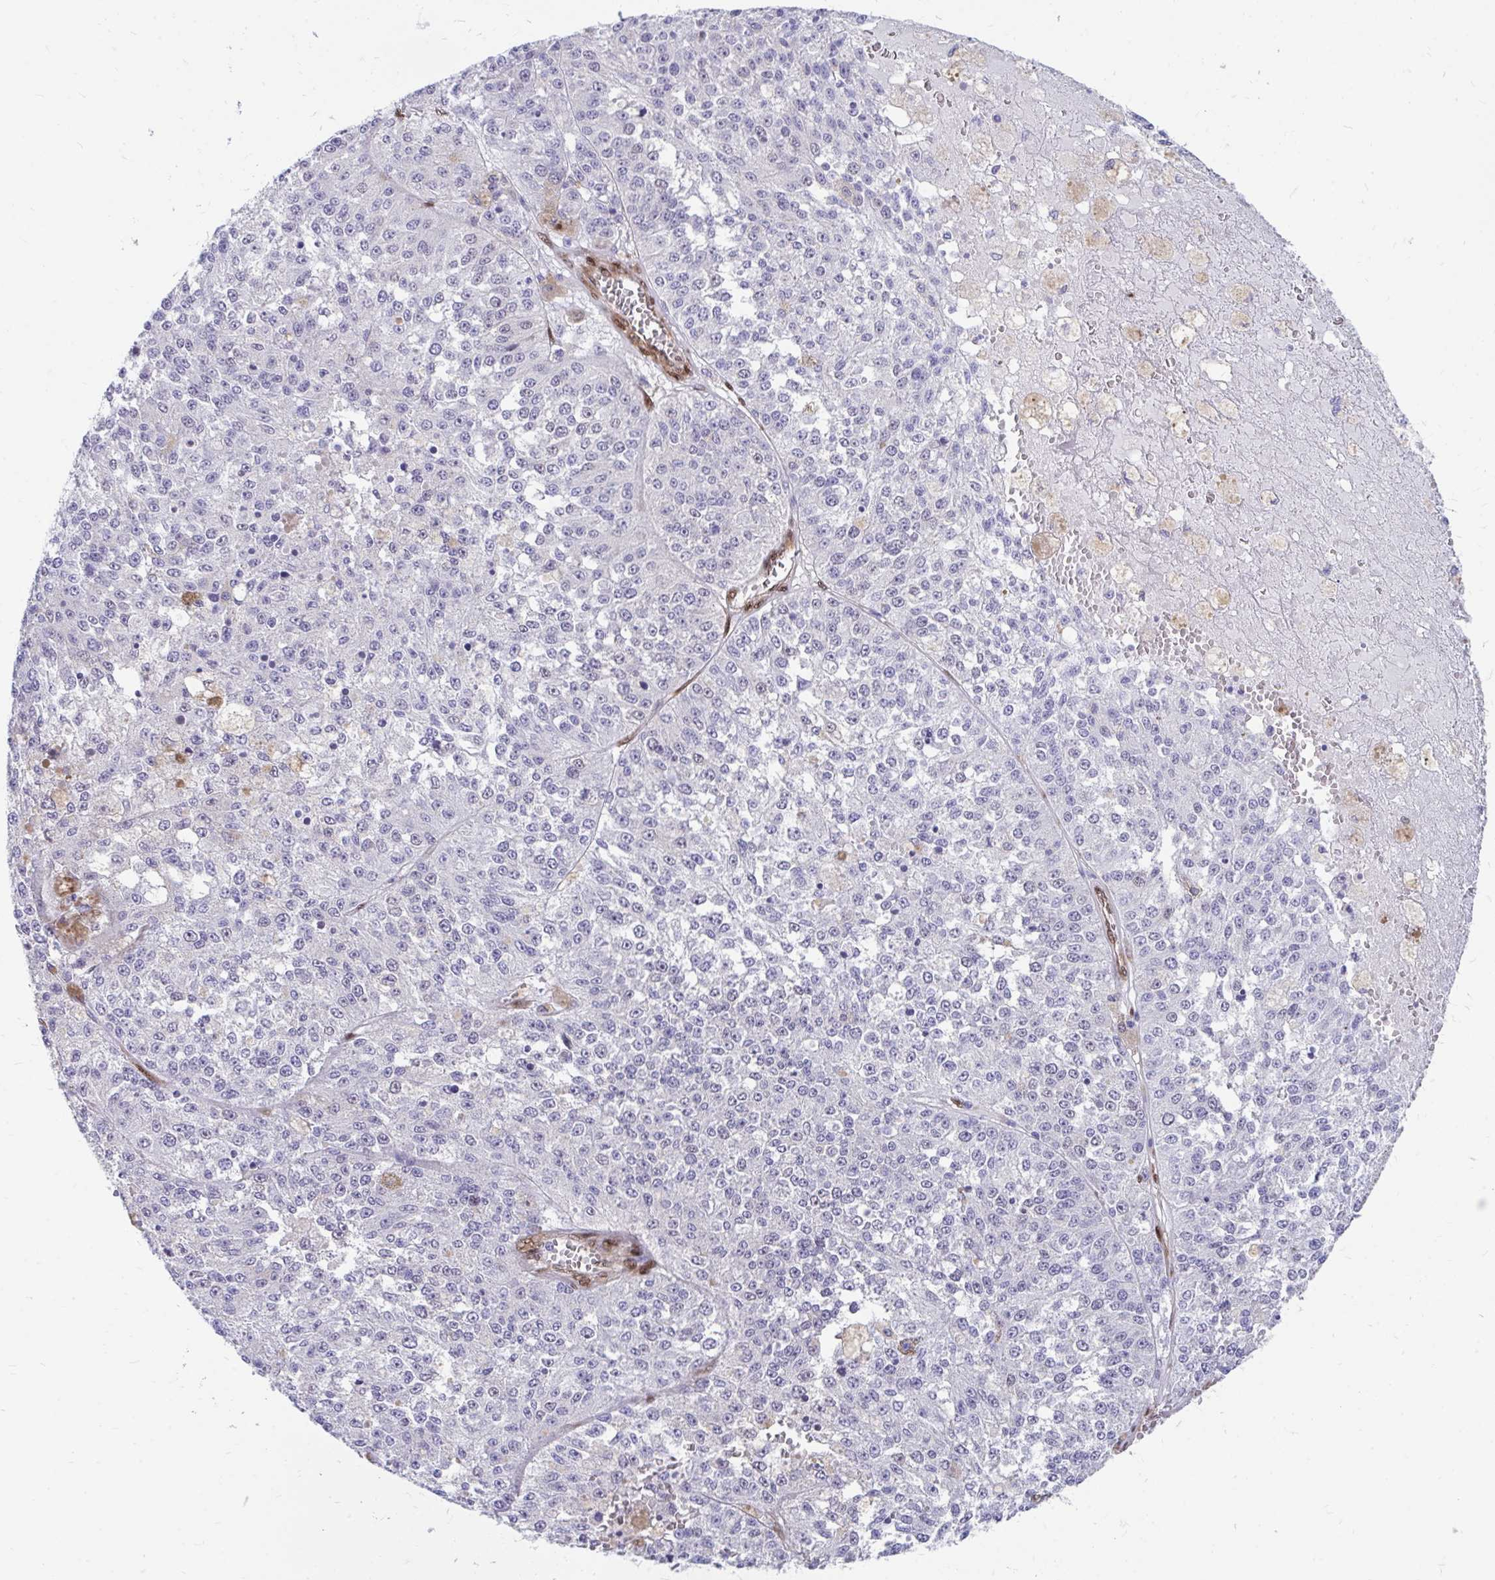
{"staining": {"intensity": "negative", "quantity": "none", "location": "none"}, "tissue": "melanoma", "cell_type": "Tumor cells", "image_type": "cancer", "snomed": [{"axis": "morphology", "description": "Malignant melanoma, Metastatic site"}, {"axis": "topography", "description": "Lymph node"}], "caption": "A high-resolution micrograph shows IHC staining of melanoma, which shows no significant staining in tumor cells.", "gene": "RBPMS", "patient": {"sex": "female", "age": 64}}